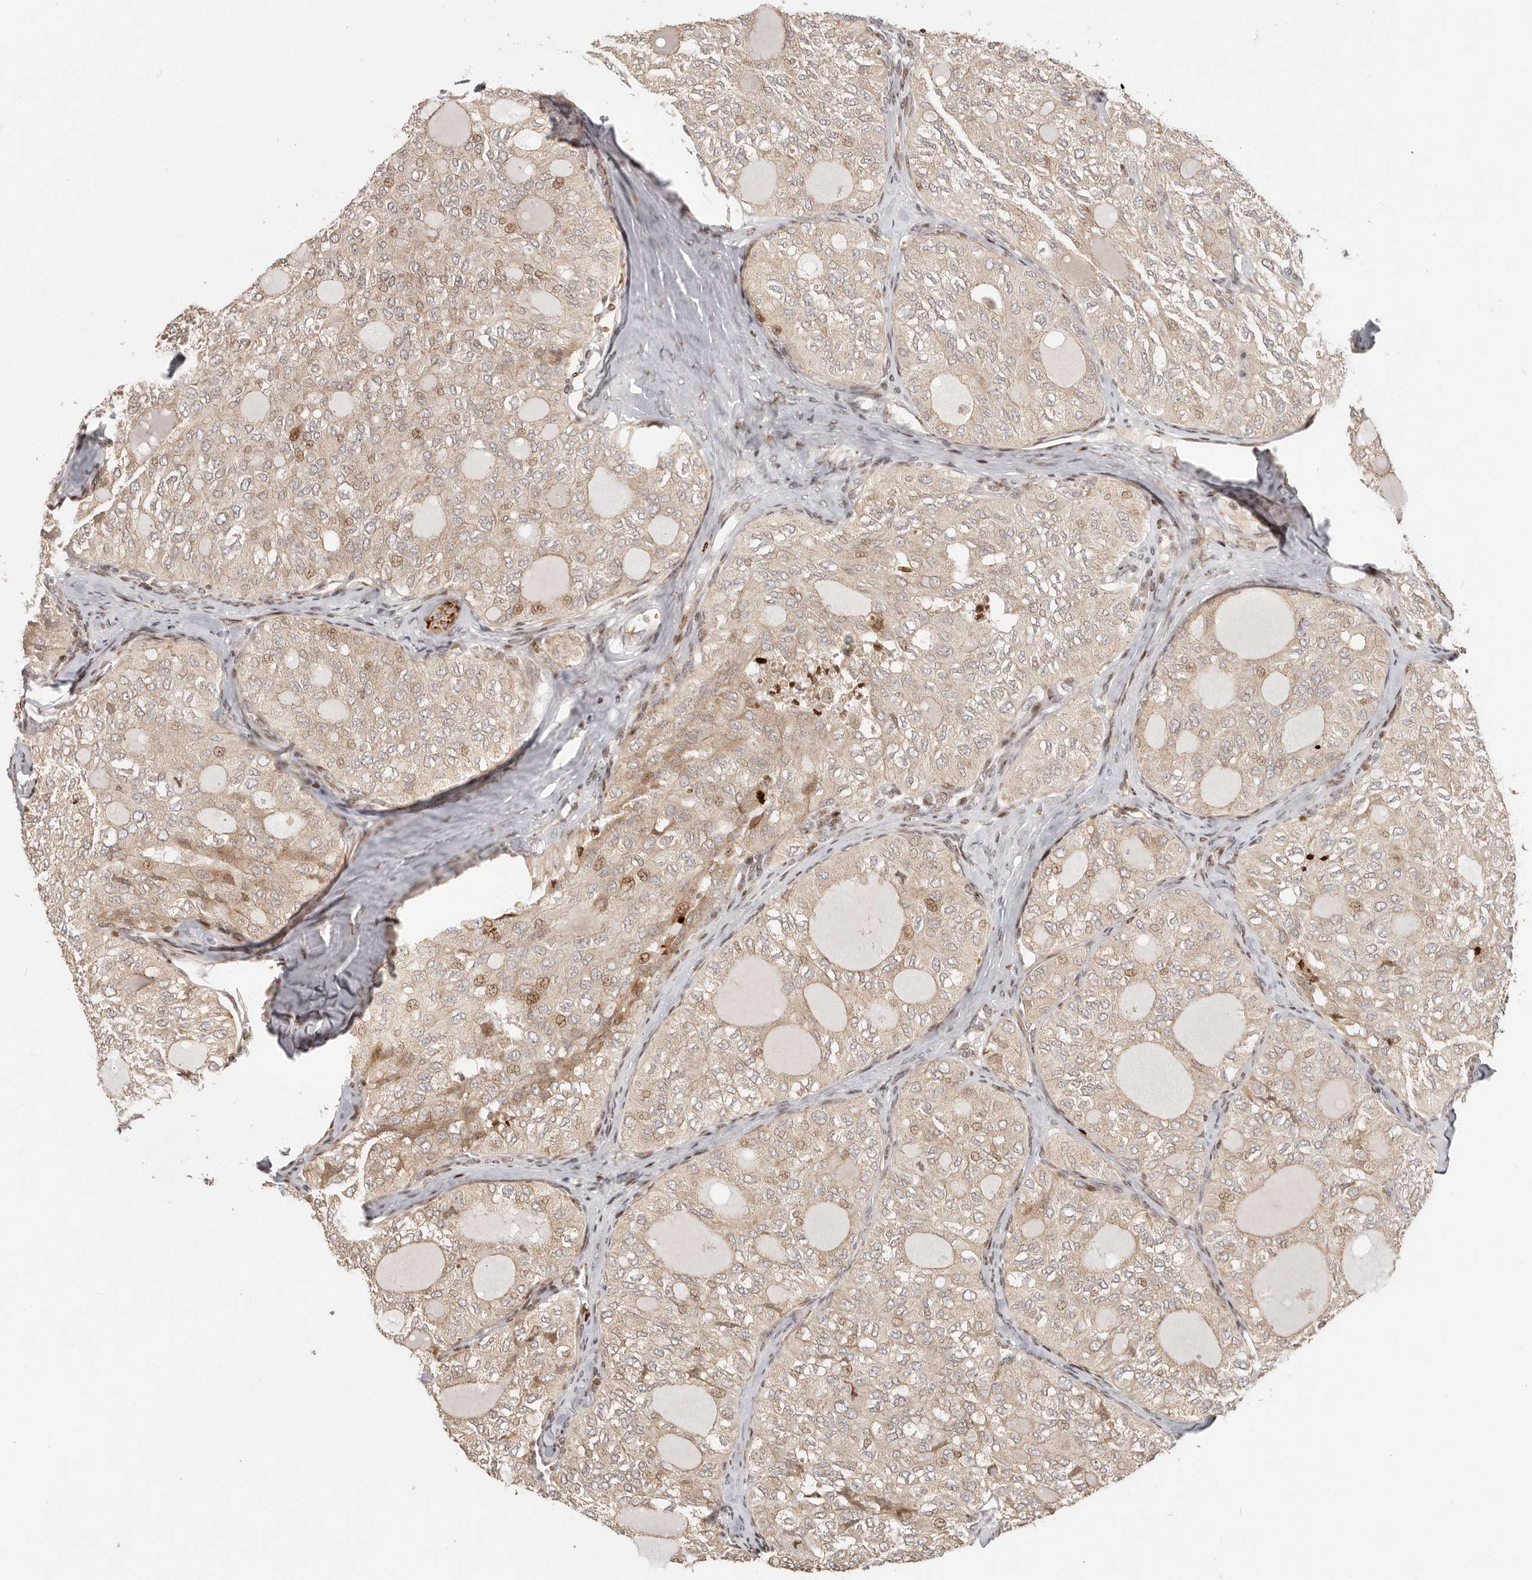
{"staining": {"intensity": "weak", "quantity": "25%-75%", "location": "cytoplasmic/membranous,nuclear"}, "tissue": "thyroid cancer", "cell_type": "Tumor cells", "image_type": "cancer", "snomed": [{"axis": "morphology", "description": "Follicular adenoma carcinoma, NOS"}, {"axis": "topography", "description": "Thyroid gland"}], "caption": "Immunohistochemical staining of human thyroid follicular adenoma carcinoma exhibits weak cytoplasmic/membranous and nuclear protein expression in about 25%-75% of tumor cells.", "gene": "TRIM4", "patient": {"sex": "male", "age": 75}}